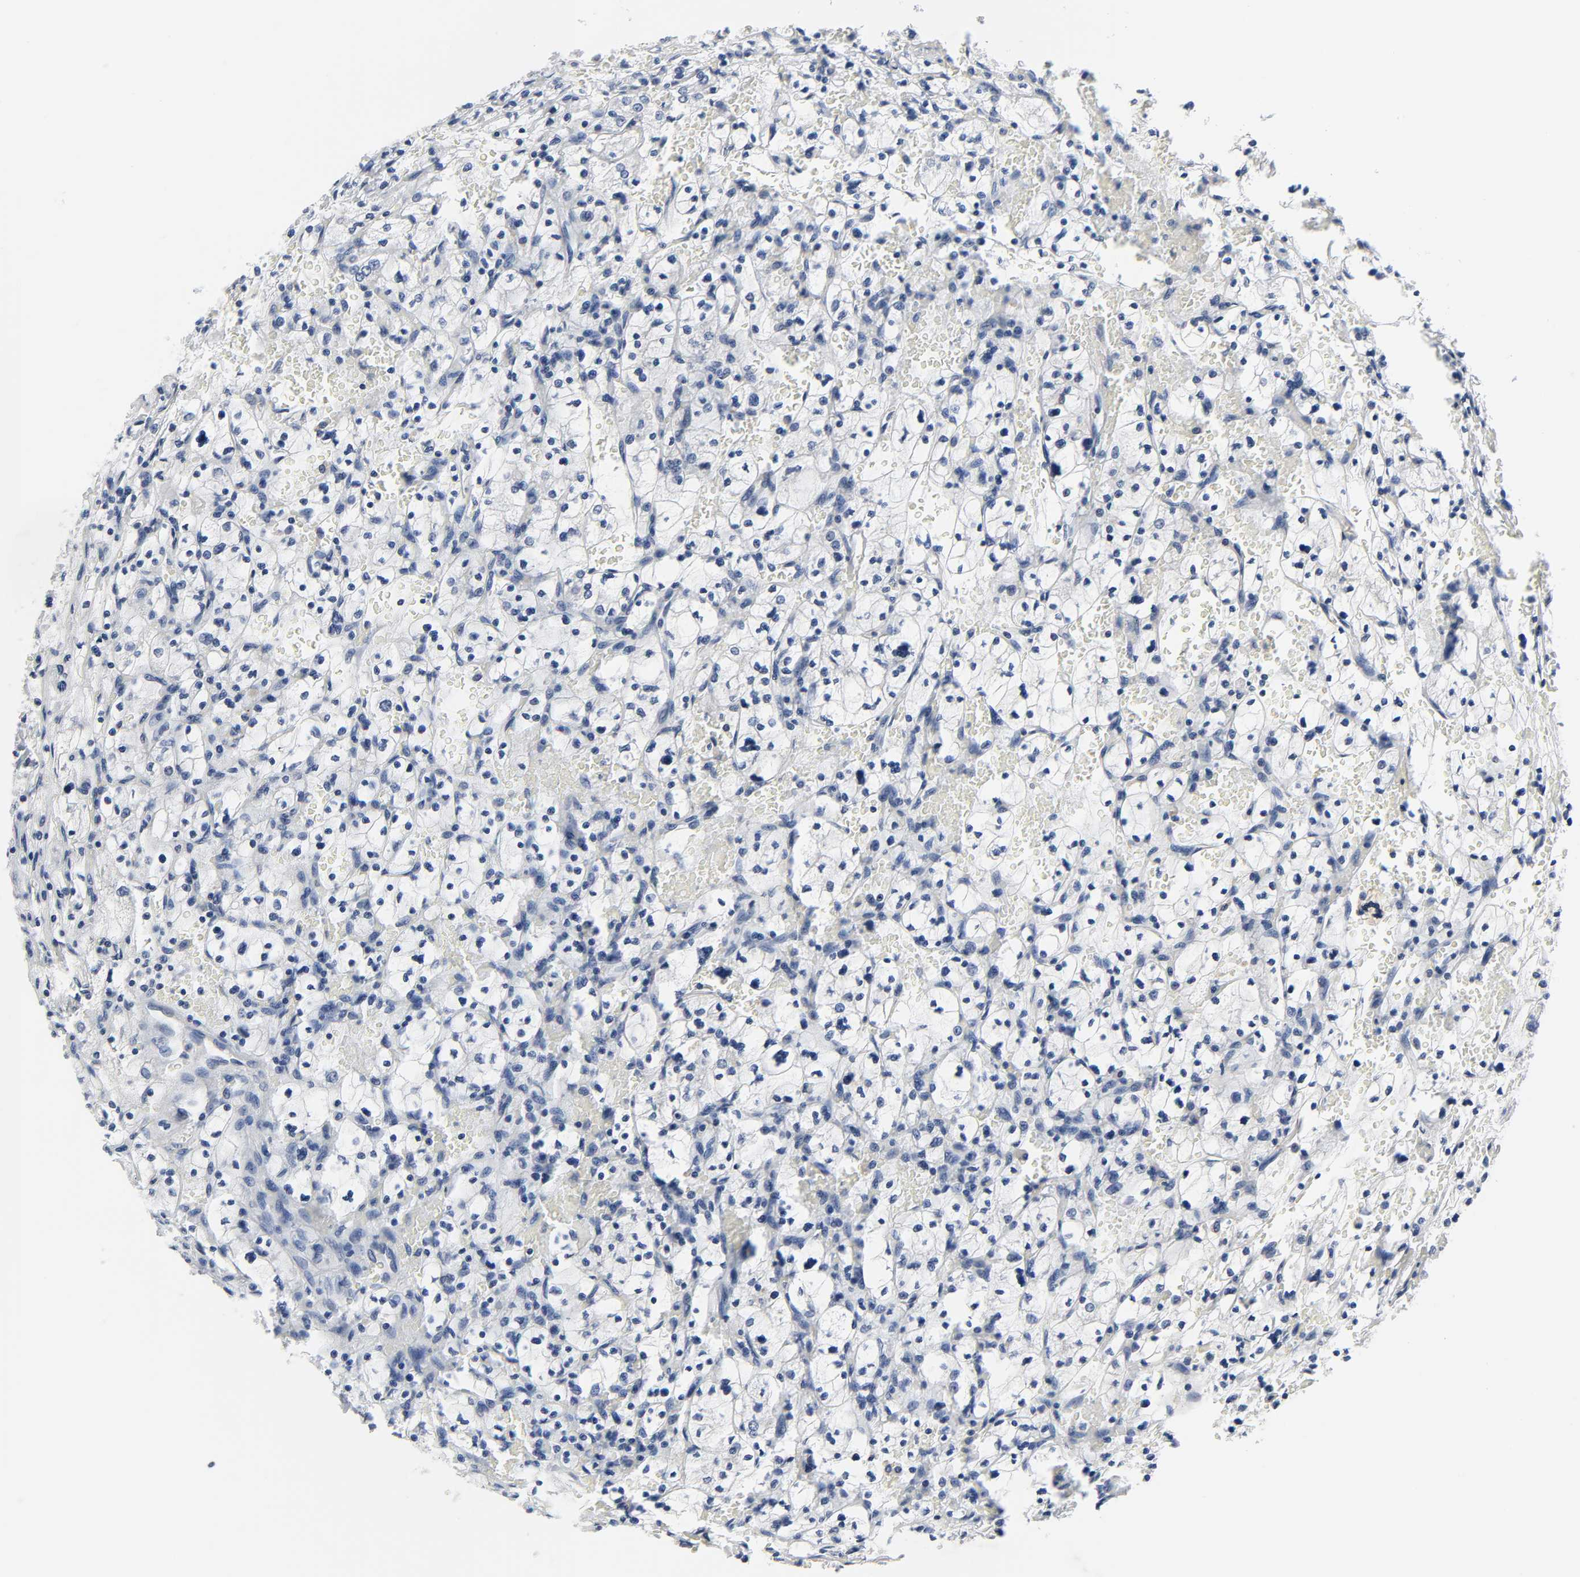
{"staining": {"intensity": "negative", "quantity": "none", "location": "none"}, "tissue": "renal cancer", "cell_type": "Tumor cells", "image_type": "cancer", "snomed": [{"axis": "morphology", "description": "Adenocarcinoma, NOS"}, {"axis": "topography", "description": "Kidney"}], "caption": "There is no significant positivity in tumor cells of renal adenocarcinoma.", "gene": "DDX10", "patient": {"sex": "female", "age": 83}}